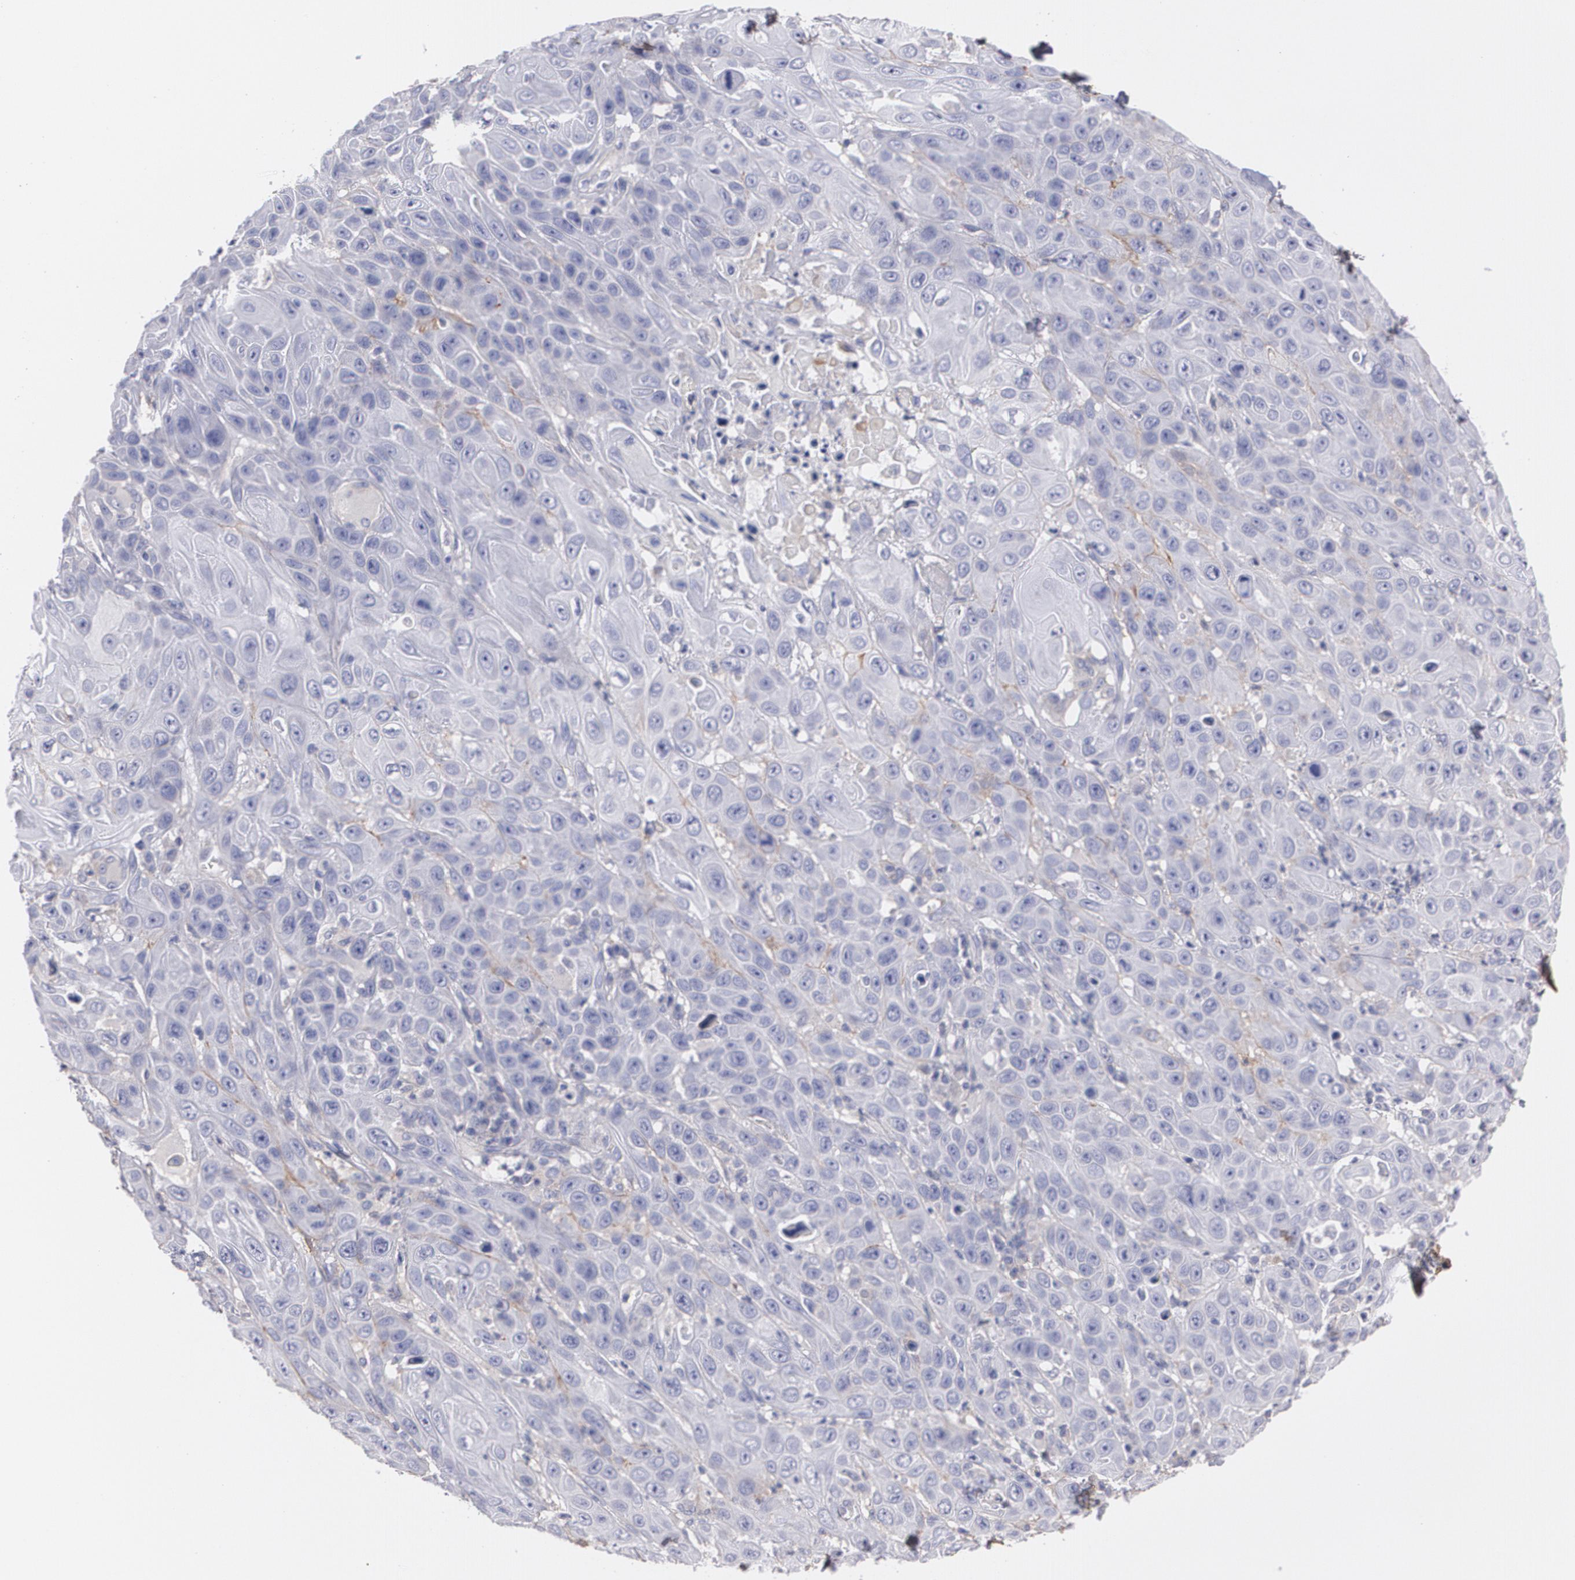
{"staining": {"intensity": "negative", "quantity": "none", "location": "none"}, "tissue": "skin cancer", "cell_type": "Tumor cells", "image_type": "cancer", "snomed": [{"axis": "morphology", "description": "Squamous cell carcinoma, NOS"}, {"axis": "topography", "description": "Skin"}], "caption": "IHC of human squamous cell carcinoma (skin) shows no positivity in tumor cells.", "gene": "FBLN1", "patient": {"sex": "male", "age": 84}}